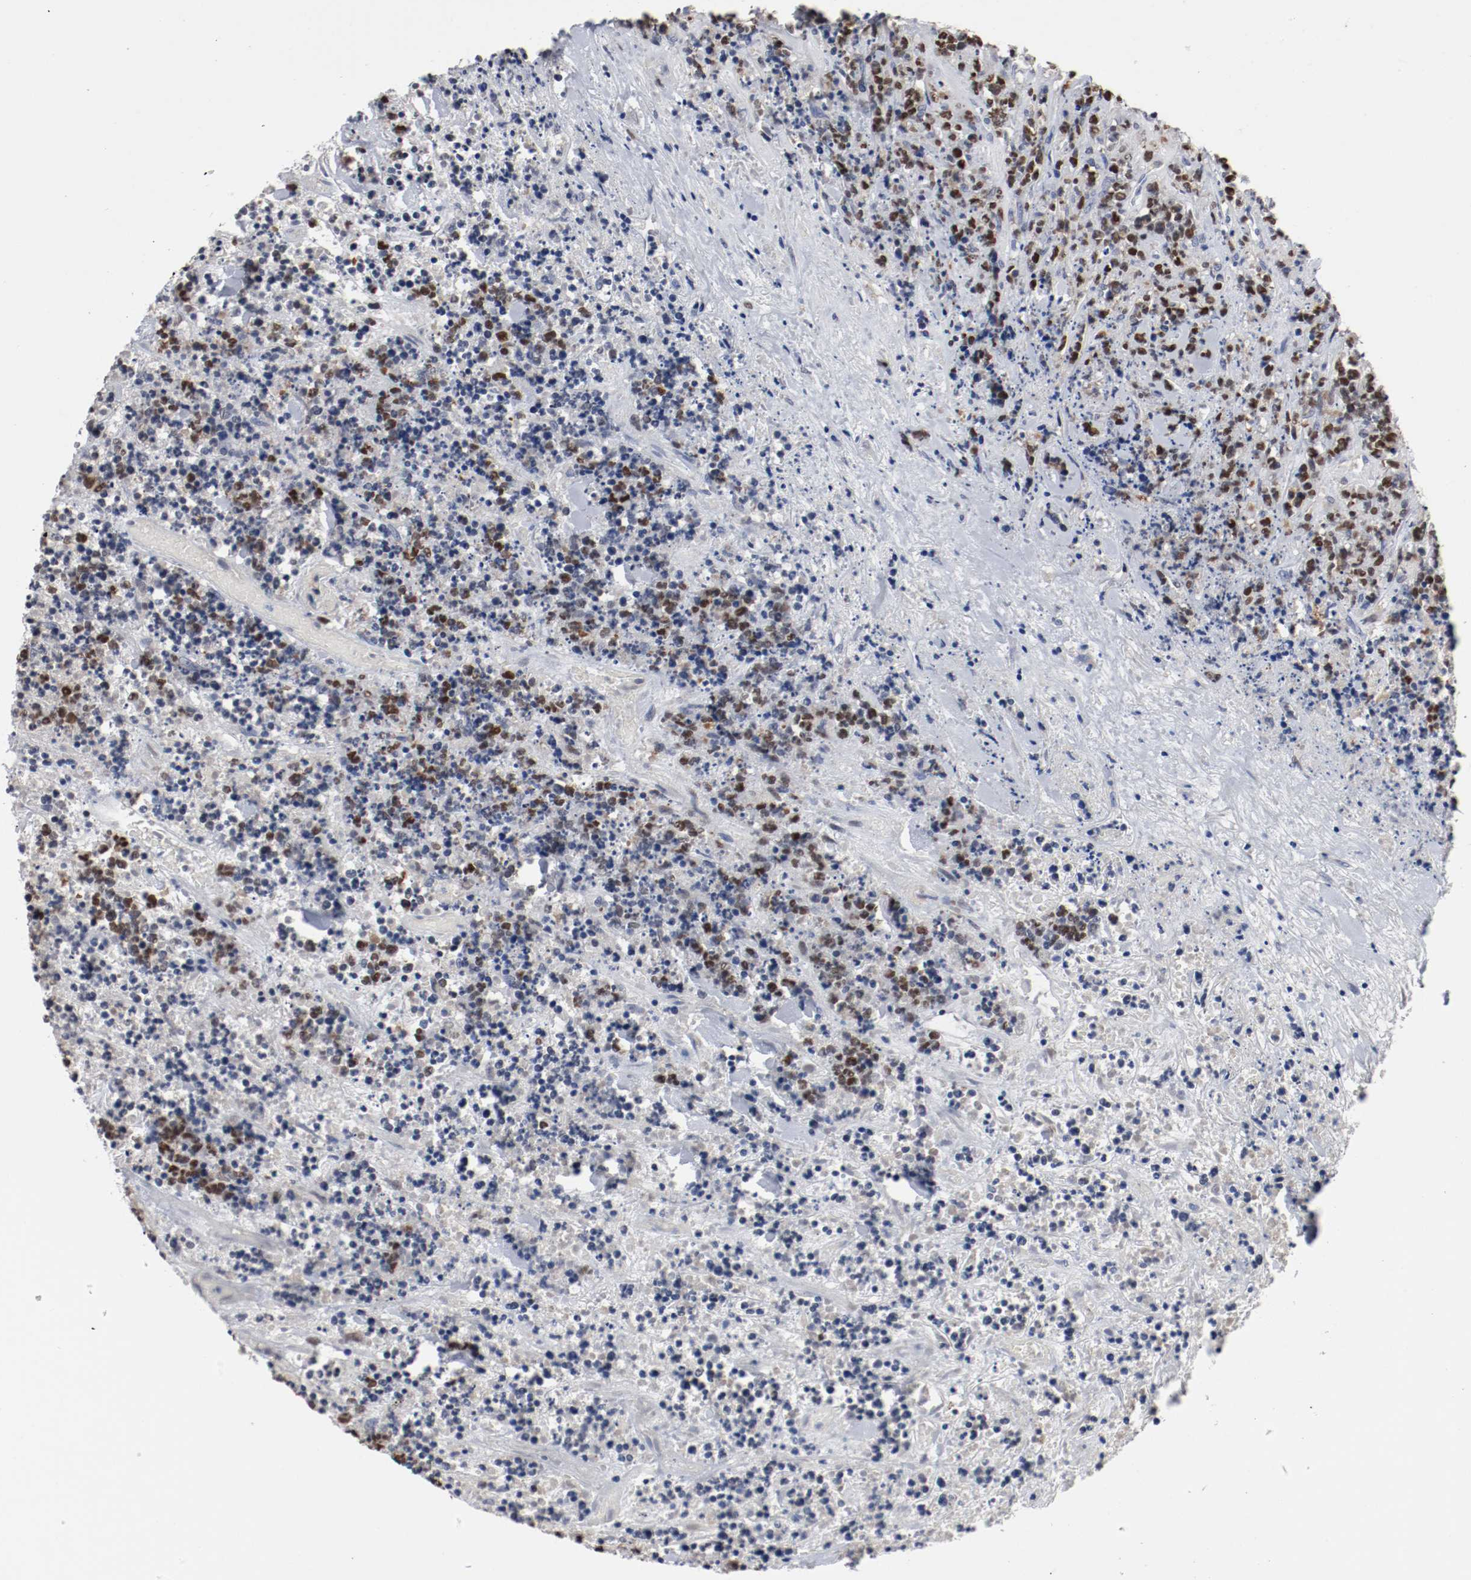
{"staining": {"intensity": "moderate", "quantity": "25%-75%", "location": "nuclear"}, "tissue": "lymphoma", "cell_type": "Tumor cells", "image_type": "cancer", "snomed": [{"axis": "morphology", "description": "Malignant lymphoma, non-Hodgkin's type, High grade"}, {"axis": "topography", "description": "Soft tissue"}], "caption": "IHC (DAB) staining of lymphoma exhibits moderate nuclear protein expression in about 25%-75% of tumor cells.", "gene": "MCM6", "patient": {"sex": "male", "age": 18}}